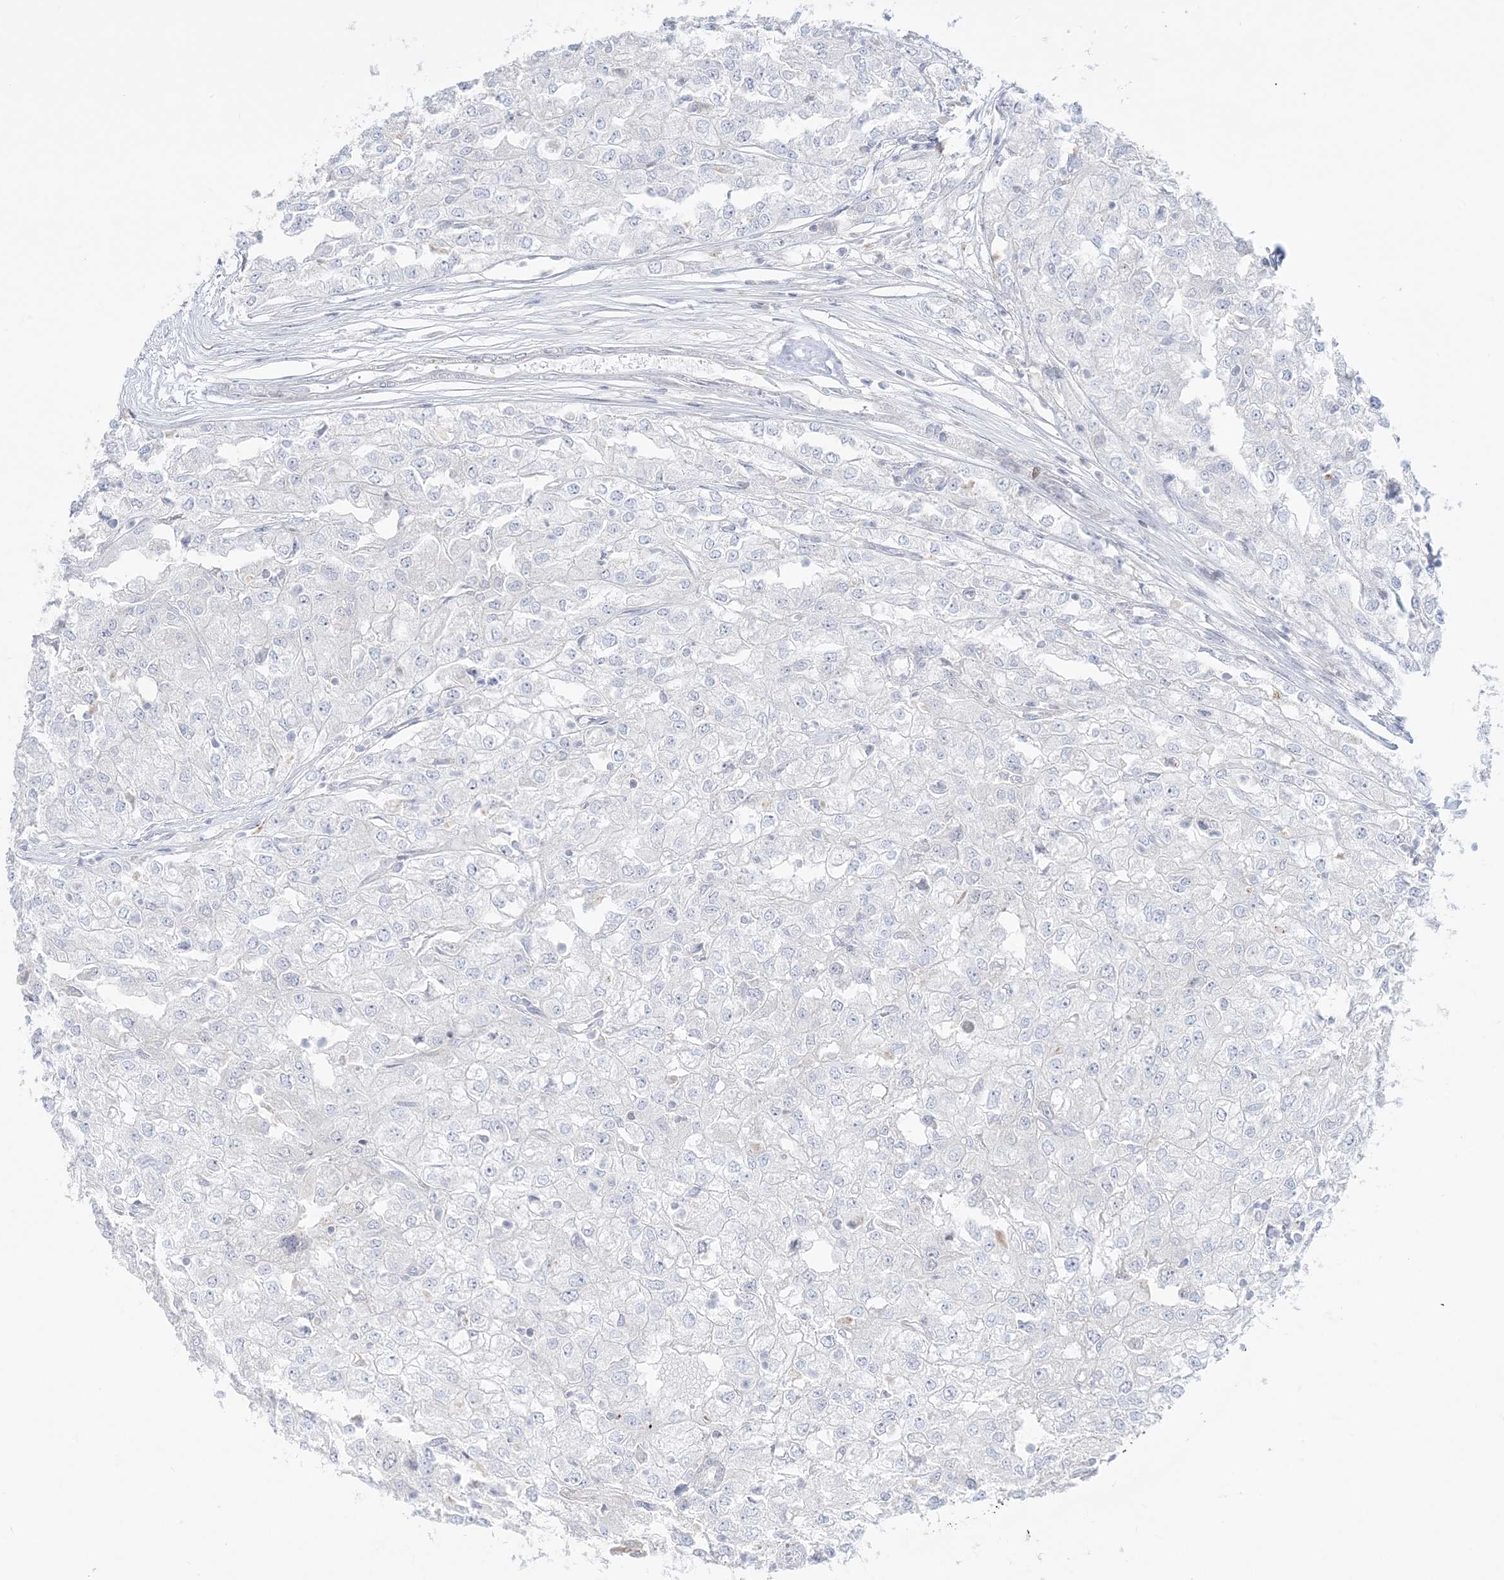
{"staining": {"intensity": "negative", "quantity": "none", "location": "none"}, "tissue": "renal cancer", "cell_type": "Tumor cells", "image_type": "cancer", "snomed": [{"axis": "morphology", "description": "Adenocarcinoma, NOS"}, {"axis": "topography", "description": "Kidney"}], "caption": "DAB immunohistochemical staining of renal cancer shows no significant staining in tumor cells. (Brightfield microscopy of DAB (3,3'-diaminobenzidine) immunohistochemistry at high magnification).", "gene": "SH3BP4", "patient": {"sex": "female", "age": 54}}